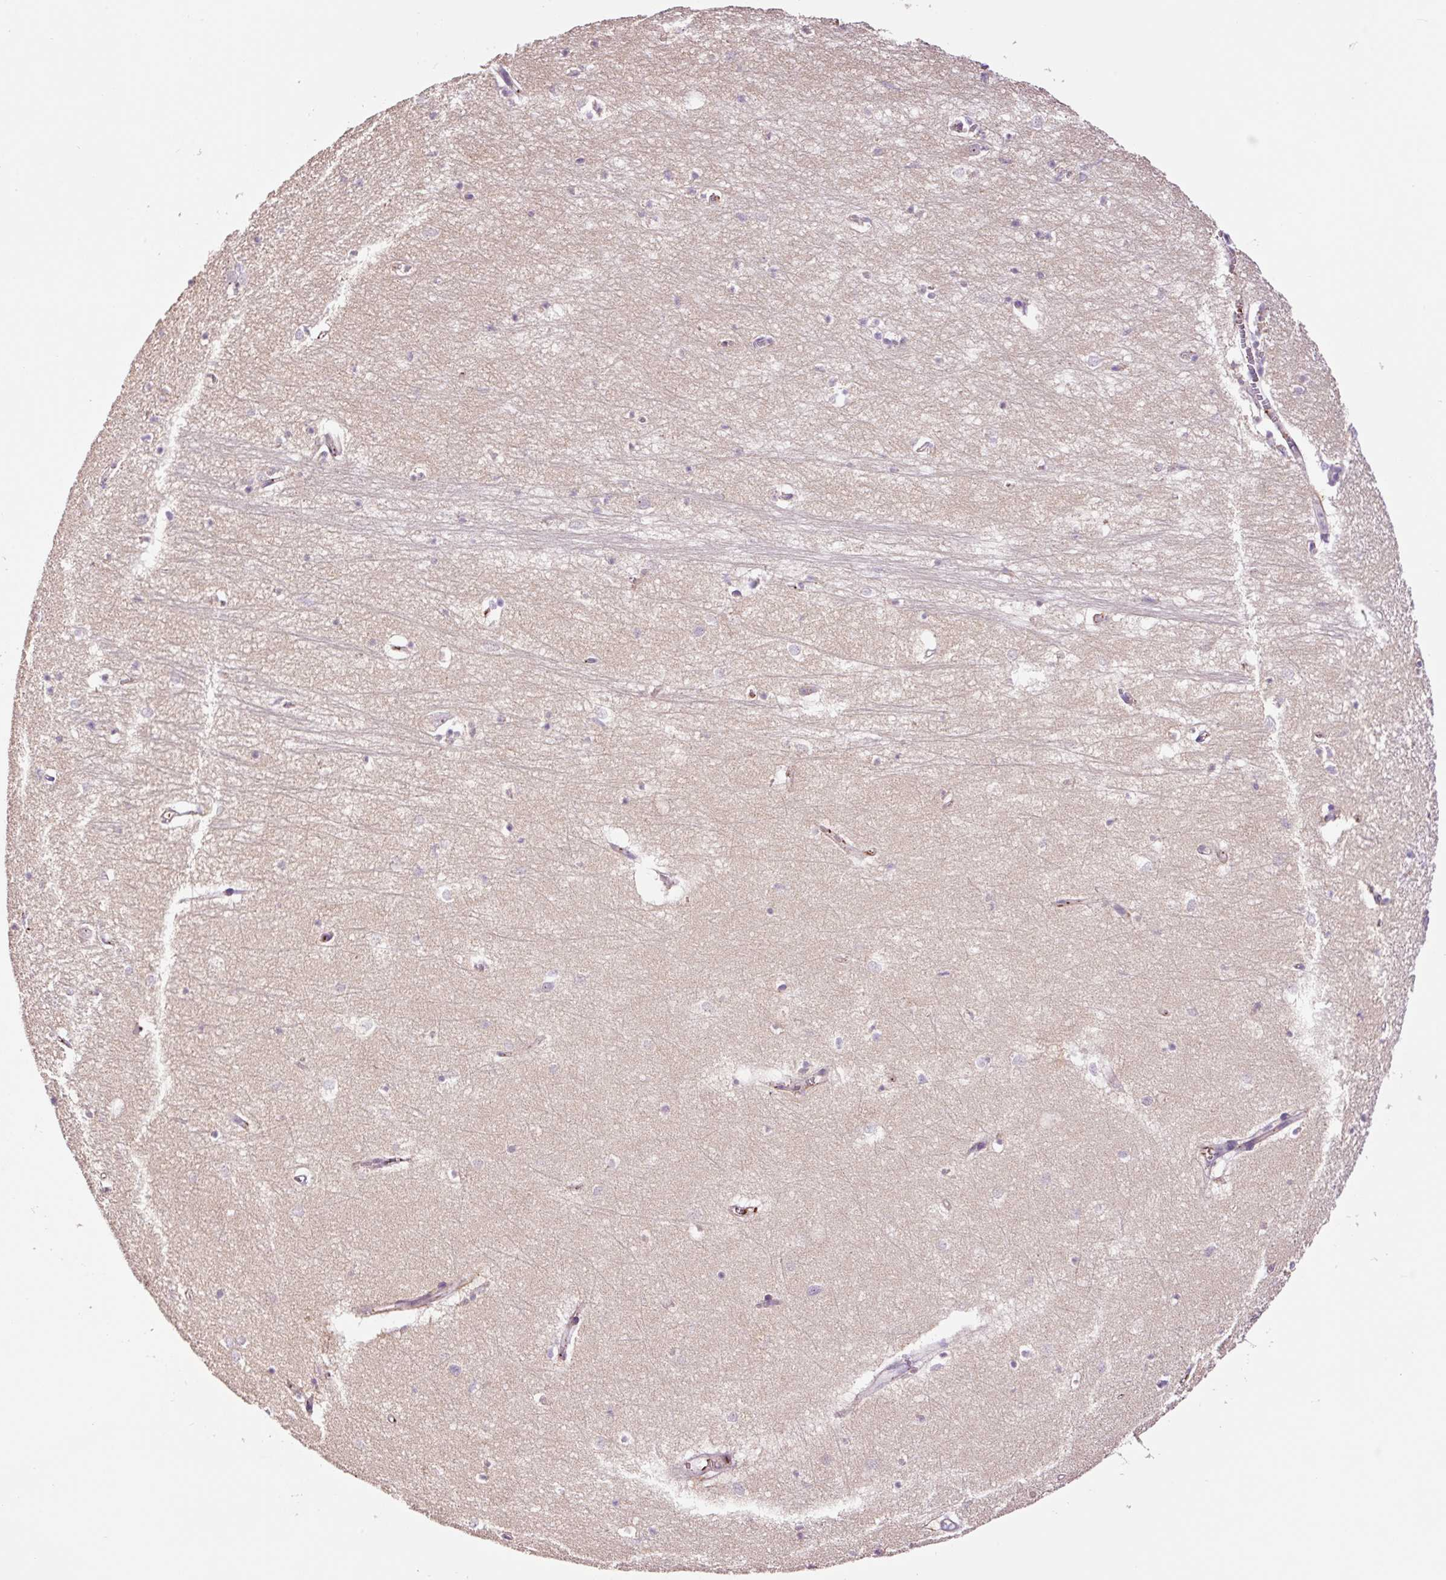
{"staining": {"intensity": "negative", "quantity": "none", "location": "none"}, "tissue": "hippocampus", "cell_type": "Glial cells", "image_type": "normal", "snomed": [{"axis": "morphology", "description": "Normal tissue, NOS"}, {"axis": "topography", "description": "Hippocampus"}], "caption": "A high-resolution micrograph shows IHC staining of unremarkable hippocampus, which demonstrates no significant expression in glial cells.", "gene": "TMEM235", "patient": {"sex": "female", "age": 64}}